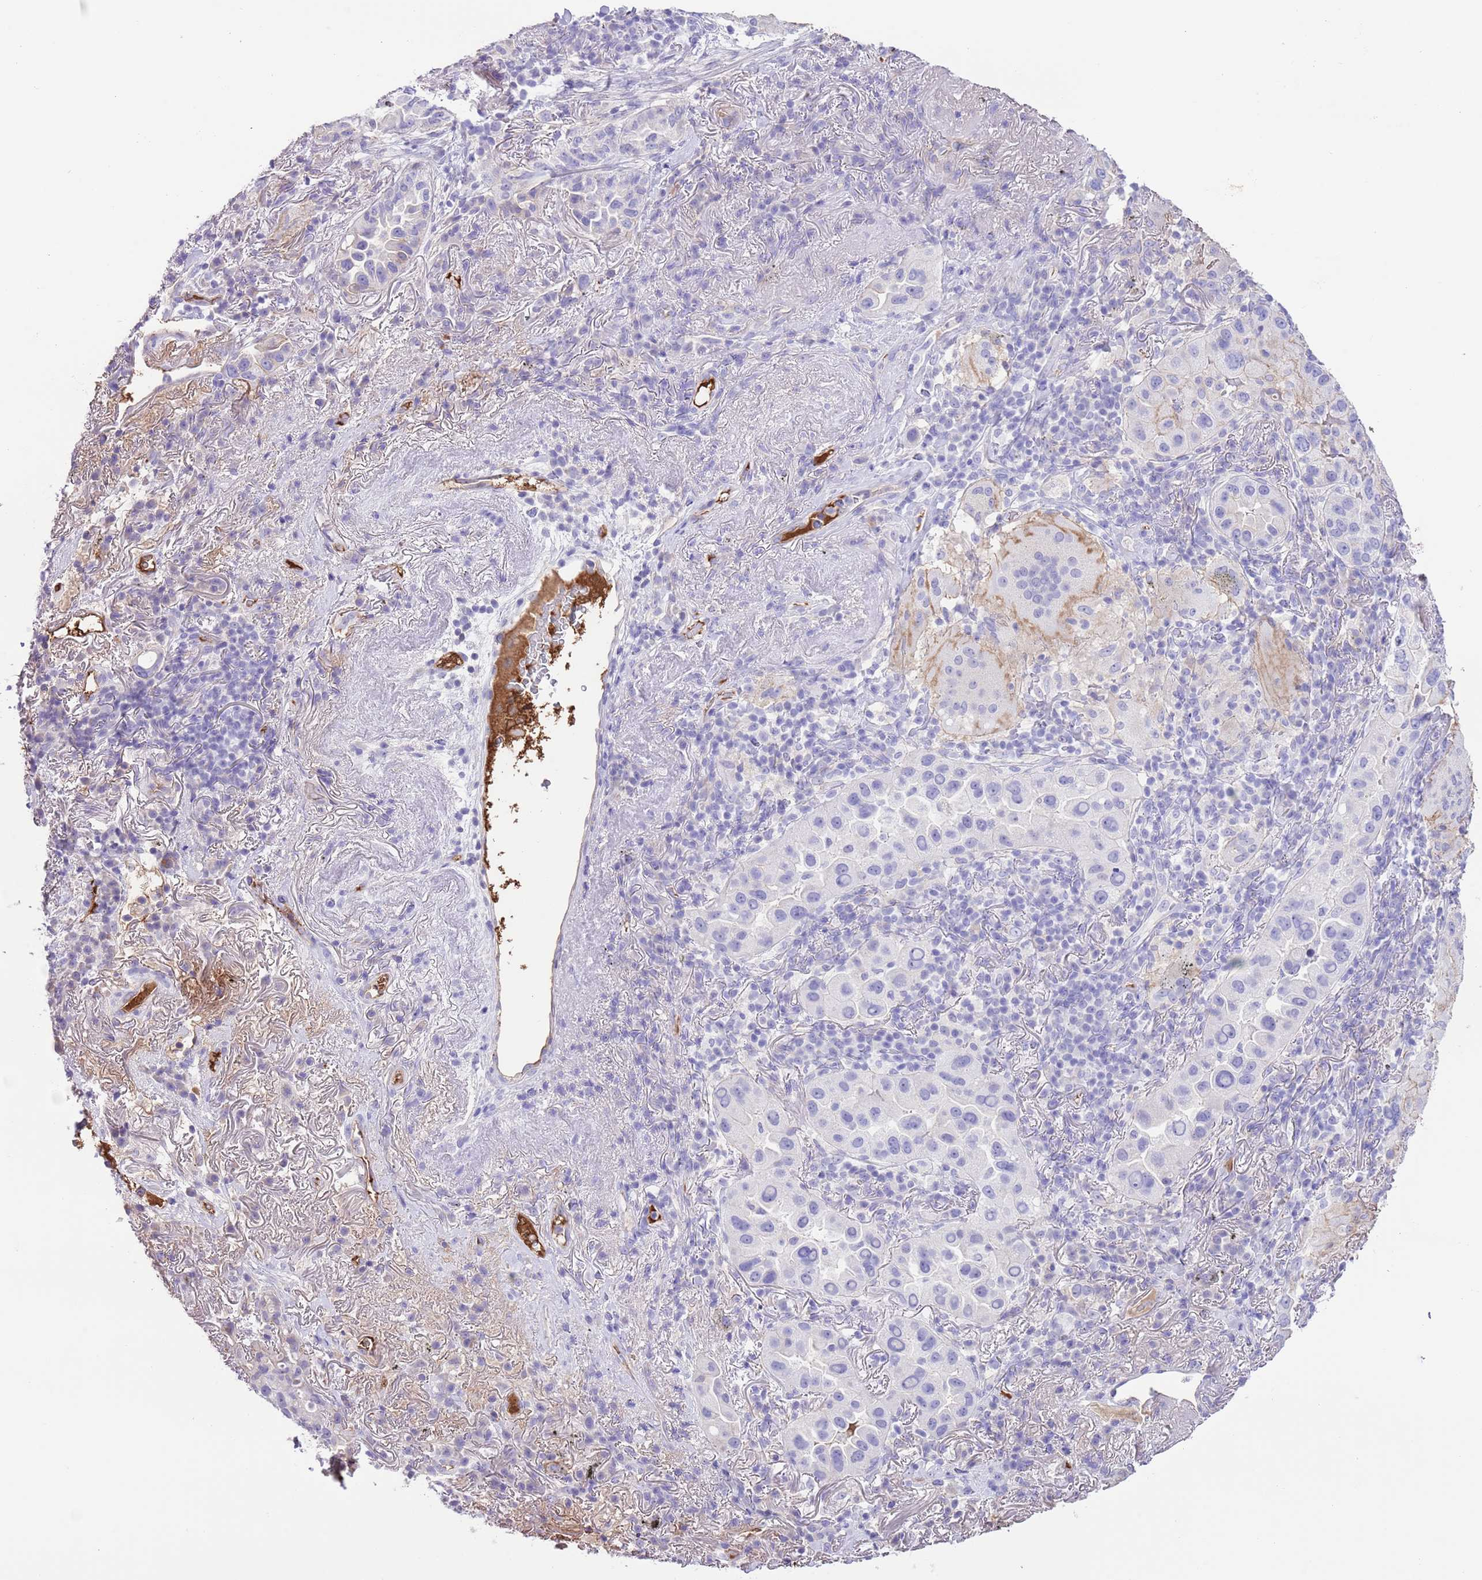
{"staining": {"intensity": "negative", "quantity": "none", "location": "none"}, "tissue": "lung cancer", "cell_type": "Tumor cells", "image_type": "cancer", "snomed": [{"axis": "morphology", "description": "Adenocarcinoma, NOS"}, {"axis": "topography", "description": "Lung"}], "caption": "The immunohistochemistry histopathology image has no significant staining in tumor cells of lung adenocarcinoma tissue.", "gene": "IGF1", "patient": {"sex": "female", "age": 69}}